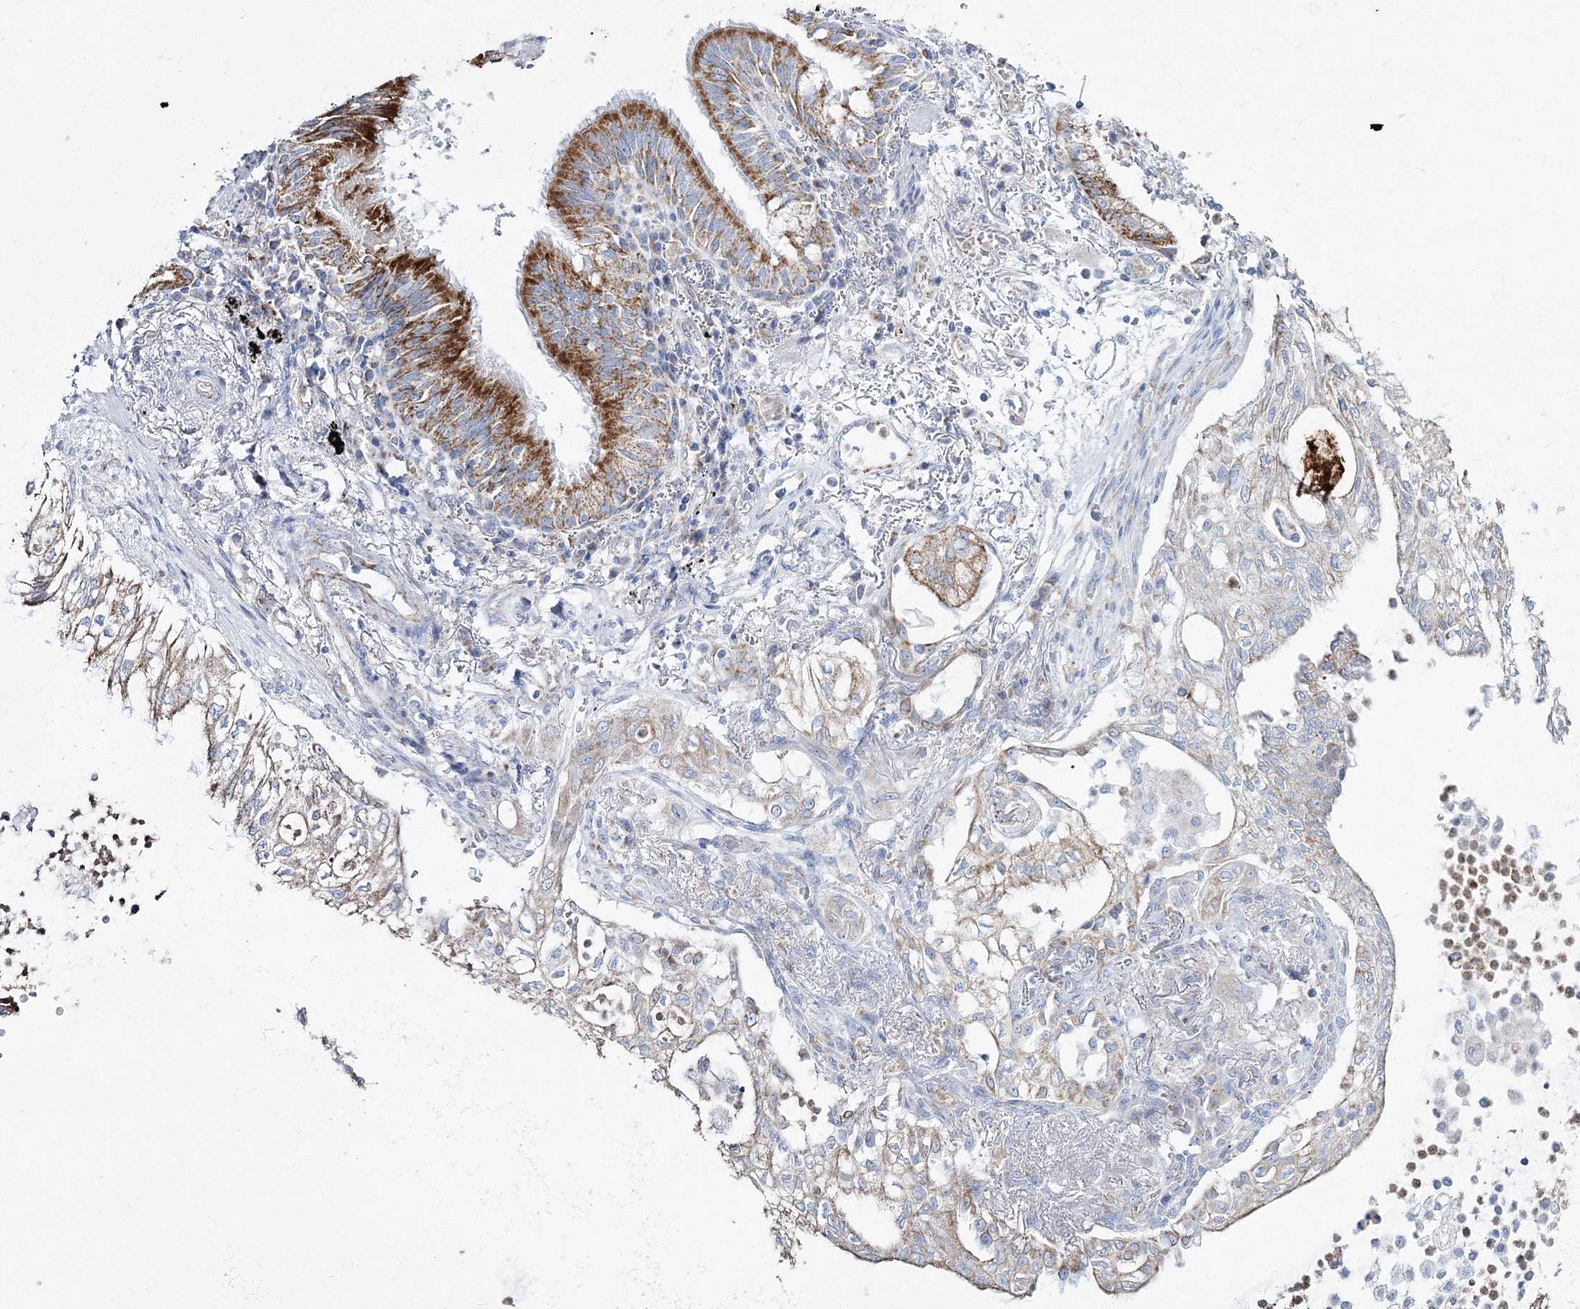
{"staining": {"intensity": "moderate", "quantity": ">75%", "location": "cytoplasmic/membranous"}, "tissue": "lung cancer", "cell_type": "Tumor cells", "image_type": "cancer", "snomed": [{"axis": "morphology", "description": "Adenocarcinoma, NOS"}, {"axis": "topography", "description": "Lung"}], "caption": "Immunohistochemical staining of human lung adenocarcinoma exhibits medium levels of moderate cytoplasmic/membranous expression in approximately >75% of tumor cells.", "gene": "HIBCH", "patient": {"sex": "female", "age": 70}}